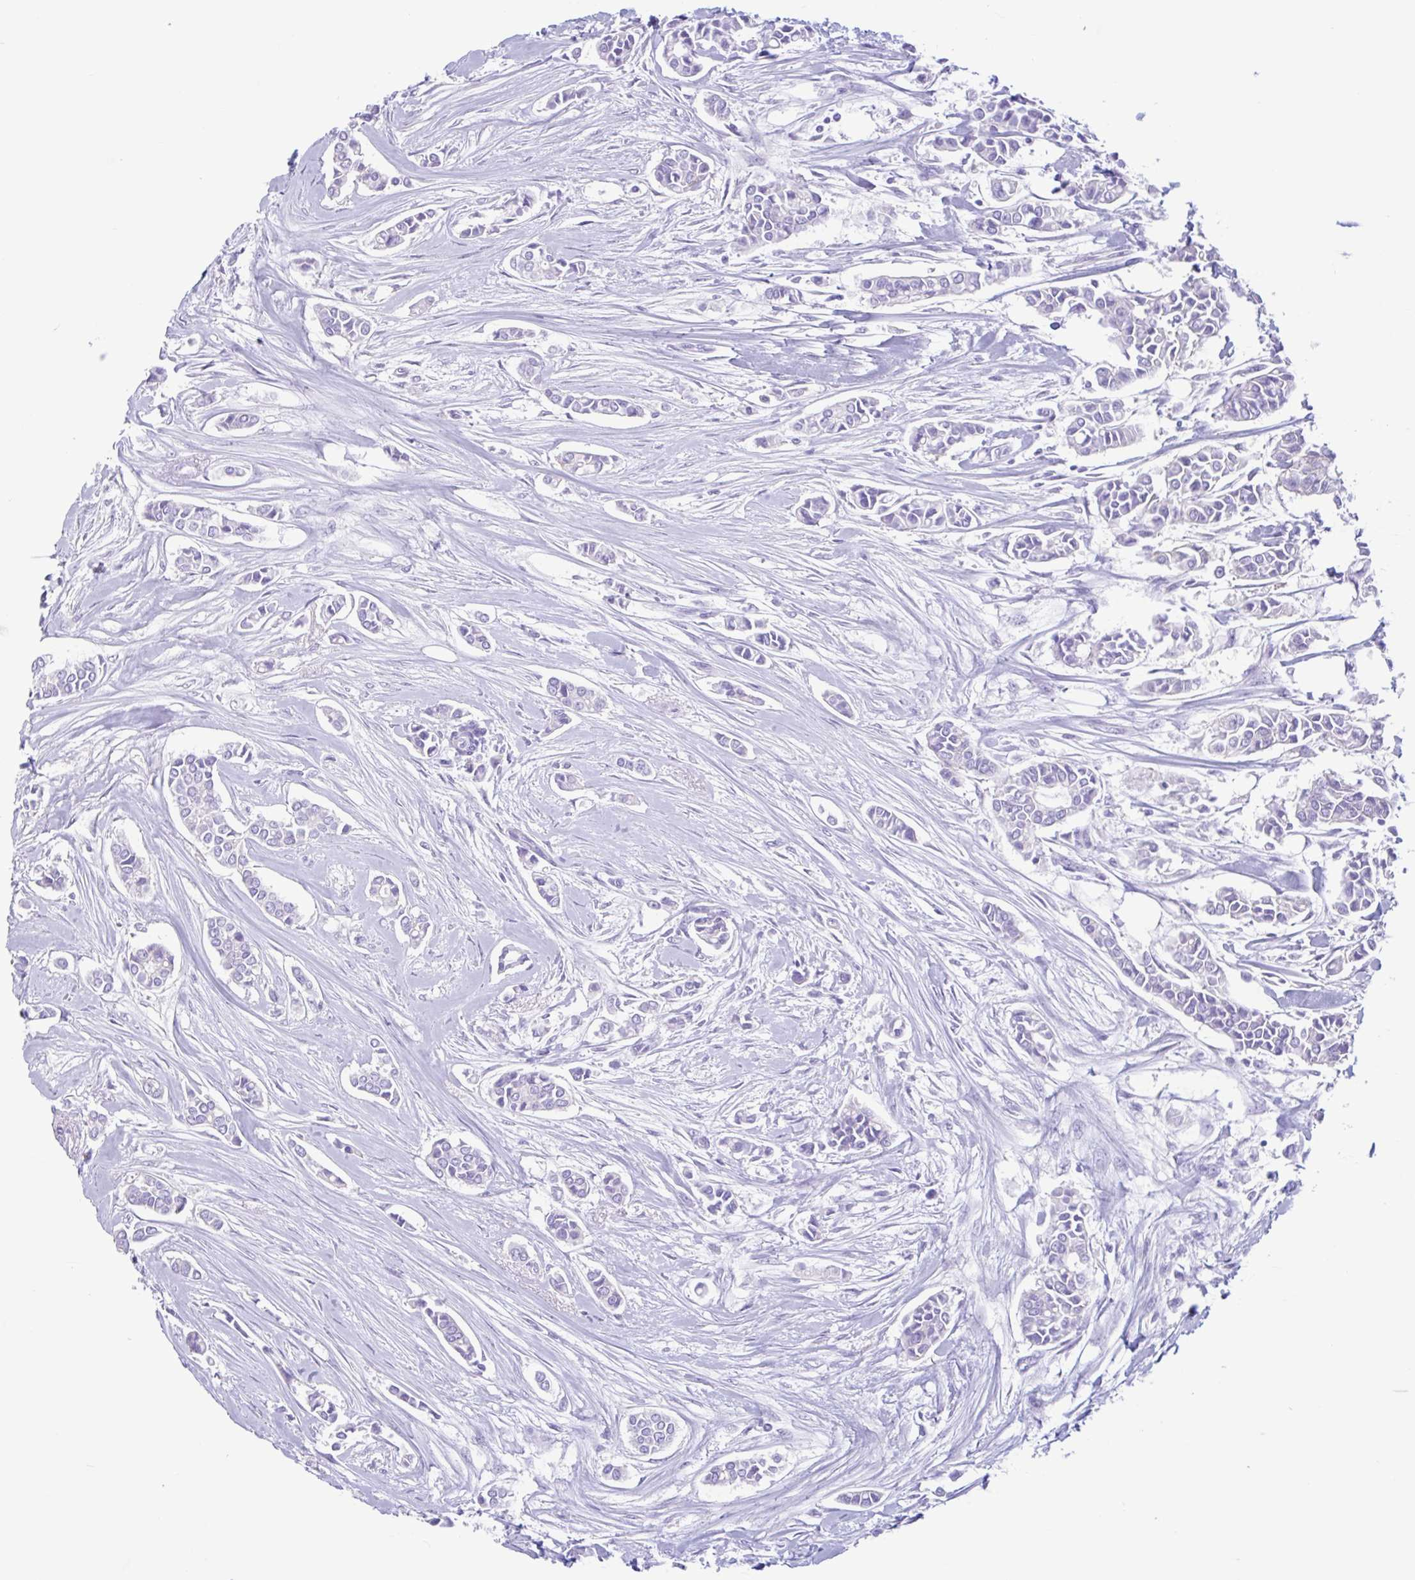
{"staining": {"intensity": "negative", "quantity": "none", "location": "none"}, "tissue": "breast cancer", "cell_type": "Tumor cells", "image_type": "cancer", "snomed": [{"axis": "morphology", "description": "Duct carcinoma"}, {"axis": "topography", "description": "Breast"}], "caption": "Breast intraductal carcinoma was stained to show a protein in brown. There is no significant positivity in tumor cells. The staining is performed using DAB (3,3'-diaminobenzidine) brown chromogen with nuclei counter-stained in using hematoxylin.", "gene": "TMEM79", "patient": {"sex": "female", "age": 84}}